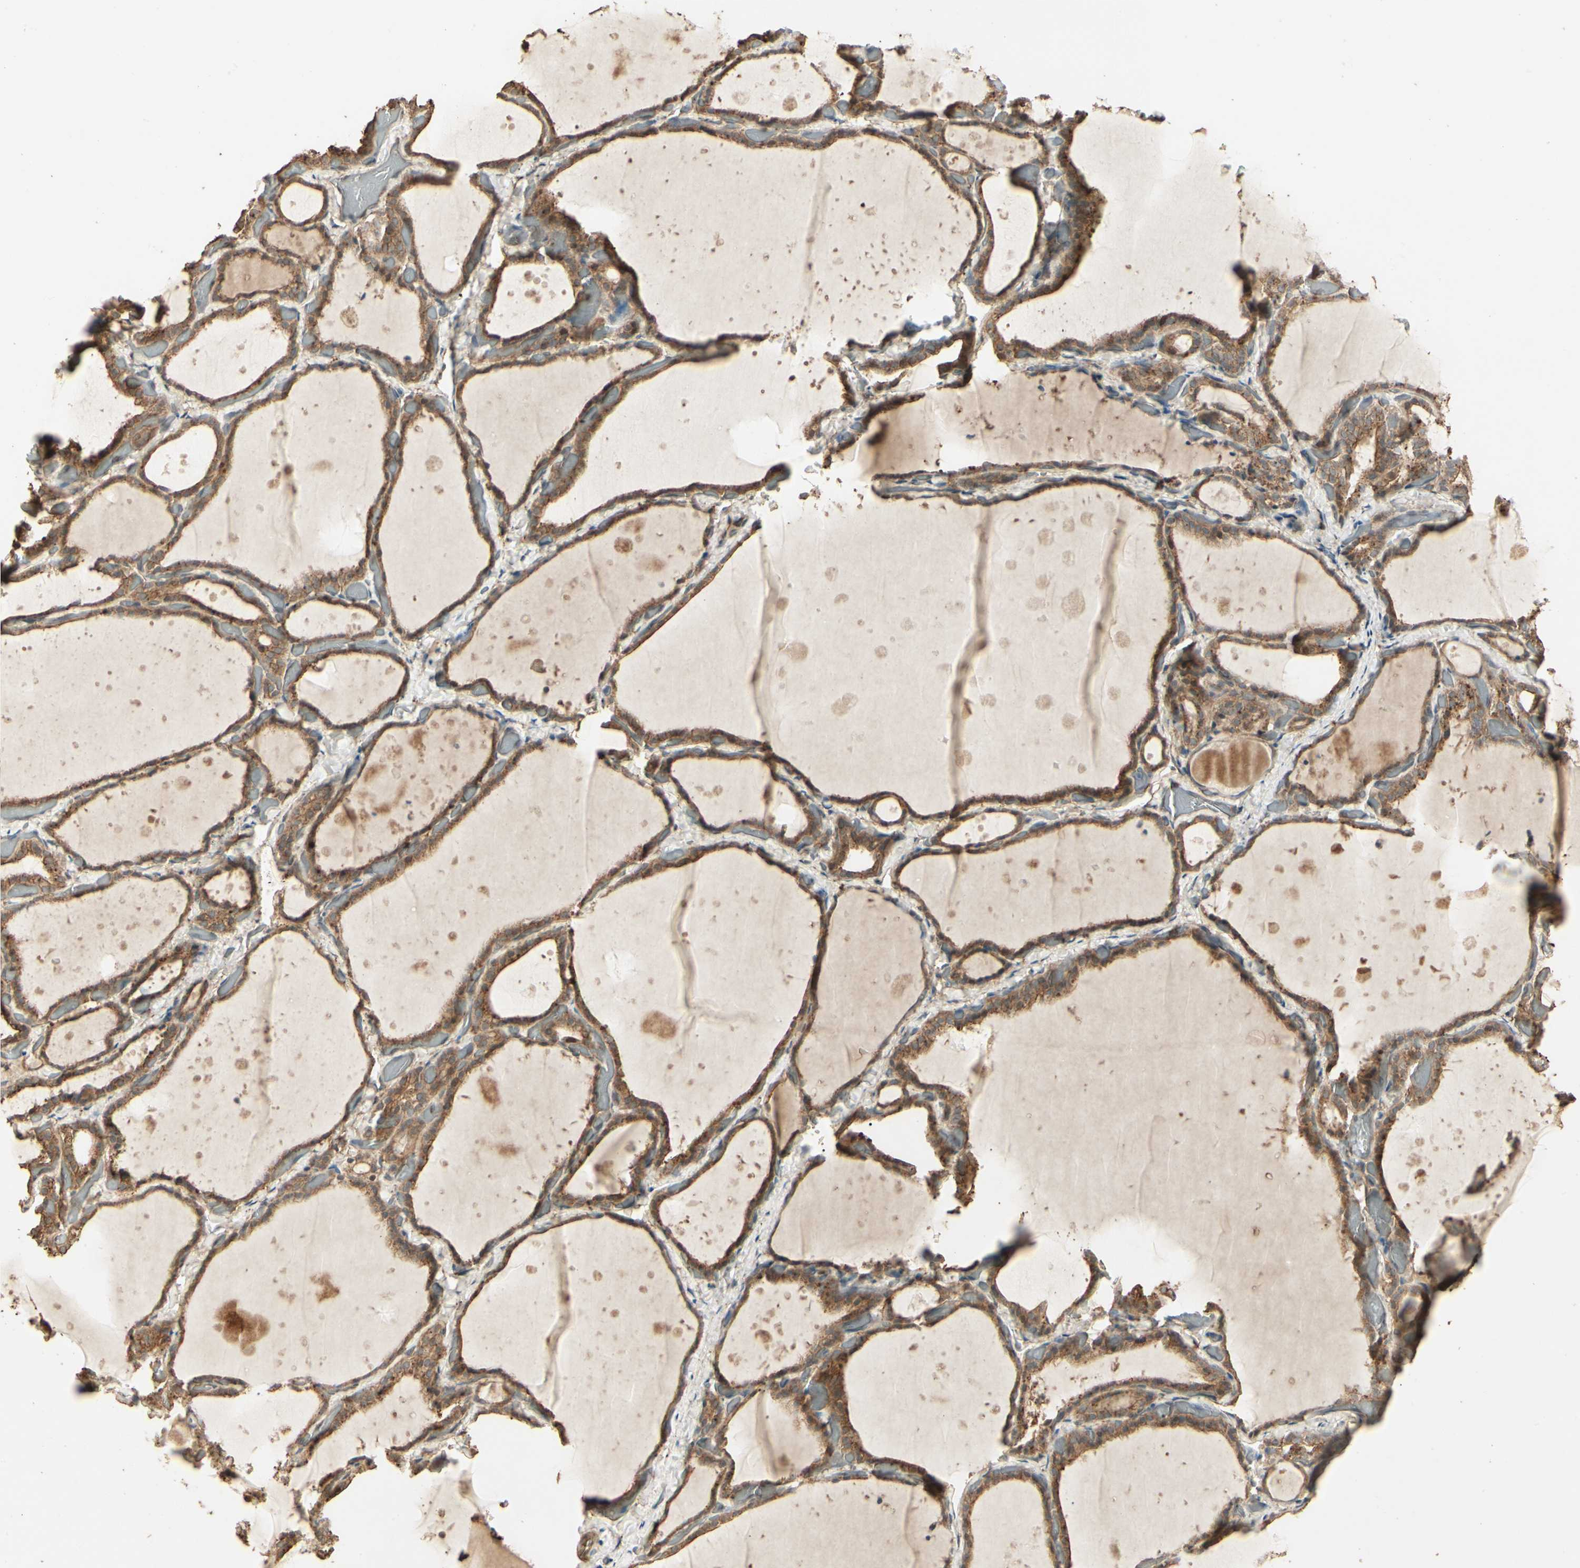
{"staining": {"intensity": "moderate", "quantity": ">75%", "location": "cytoplasmic/membranous"}, "tissue": "thyroid gland", "cell_type": "Glandular cells", "image_type": "normal", "snomed": [{"axis": "morphology", "description": "Normal tissue, NOS"}, {"axis": "topography", "description": "Thyroid gland"}], "caption": "Immunohistochemistry (IHC) of normal human thyroid gland exhibits medium levels of moderate cytoplasmic/membranous positivity in about >75% of glandular cells.", "gene": "RNF180", "patient": {"sex": "female", "age": 44}}